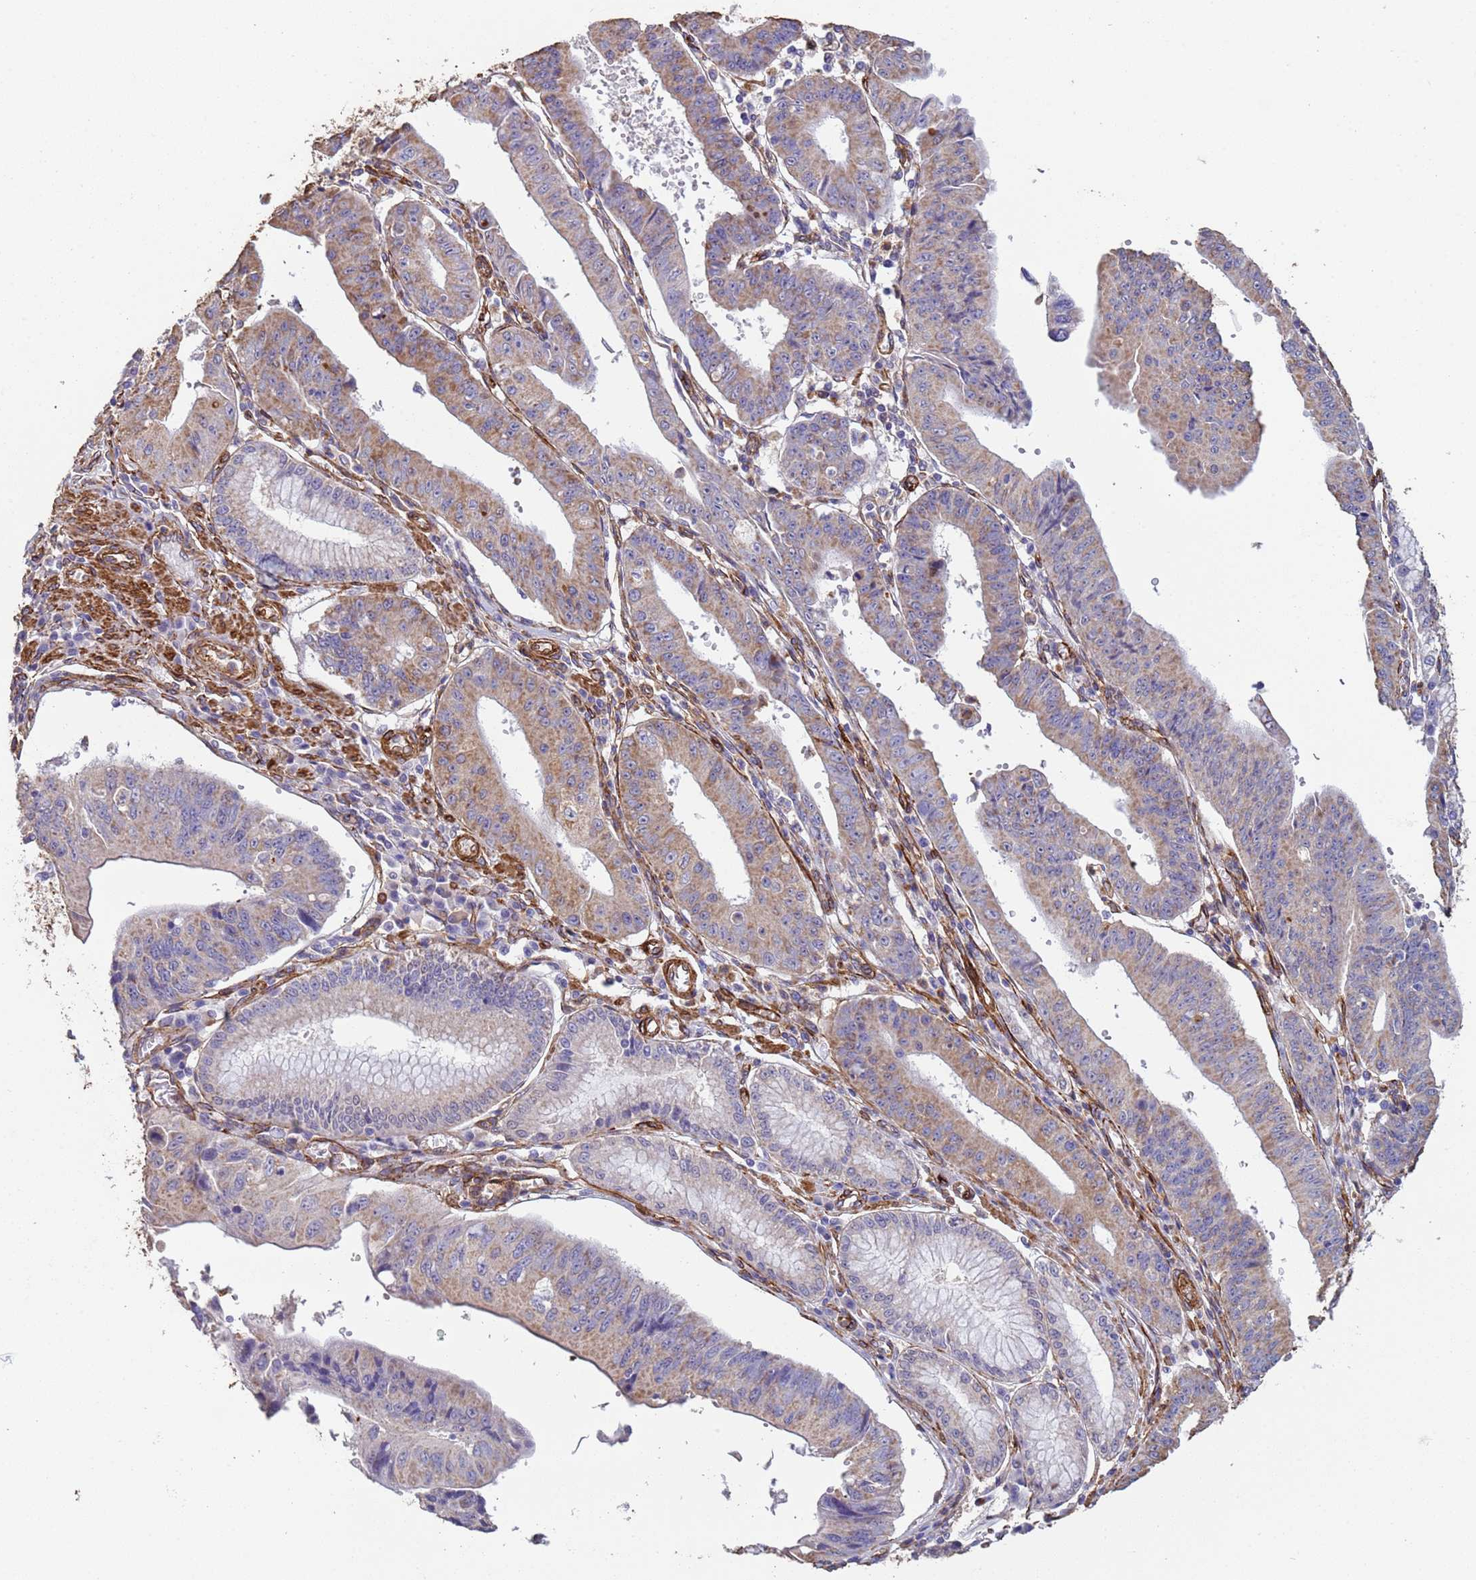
{"staining": {"intensity": "moderate", "quantity": "<25%", "location": "cytoplasmic/membranous"}, "tissue": "stomach cancer", "cell_type": "Tumor cells", "image_type": "cancer", "snomed": [{"axis": "morphology", "description": "Adenocarcinoma, NOS"}, {"axis": "topography", "description": "Stomach"}], "caption": "This histopathology image shows stomach adenocarcinoma stained with immunohistochemistry (IHC) to label a protein in brown. The cytoplasmic/membranous of tumor cells show moderate positivity for the protein. Nuclei are counter-stained blue.", "gene": "GASK1A", "patient": {"sex": "male", "age": 59}}